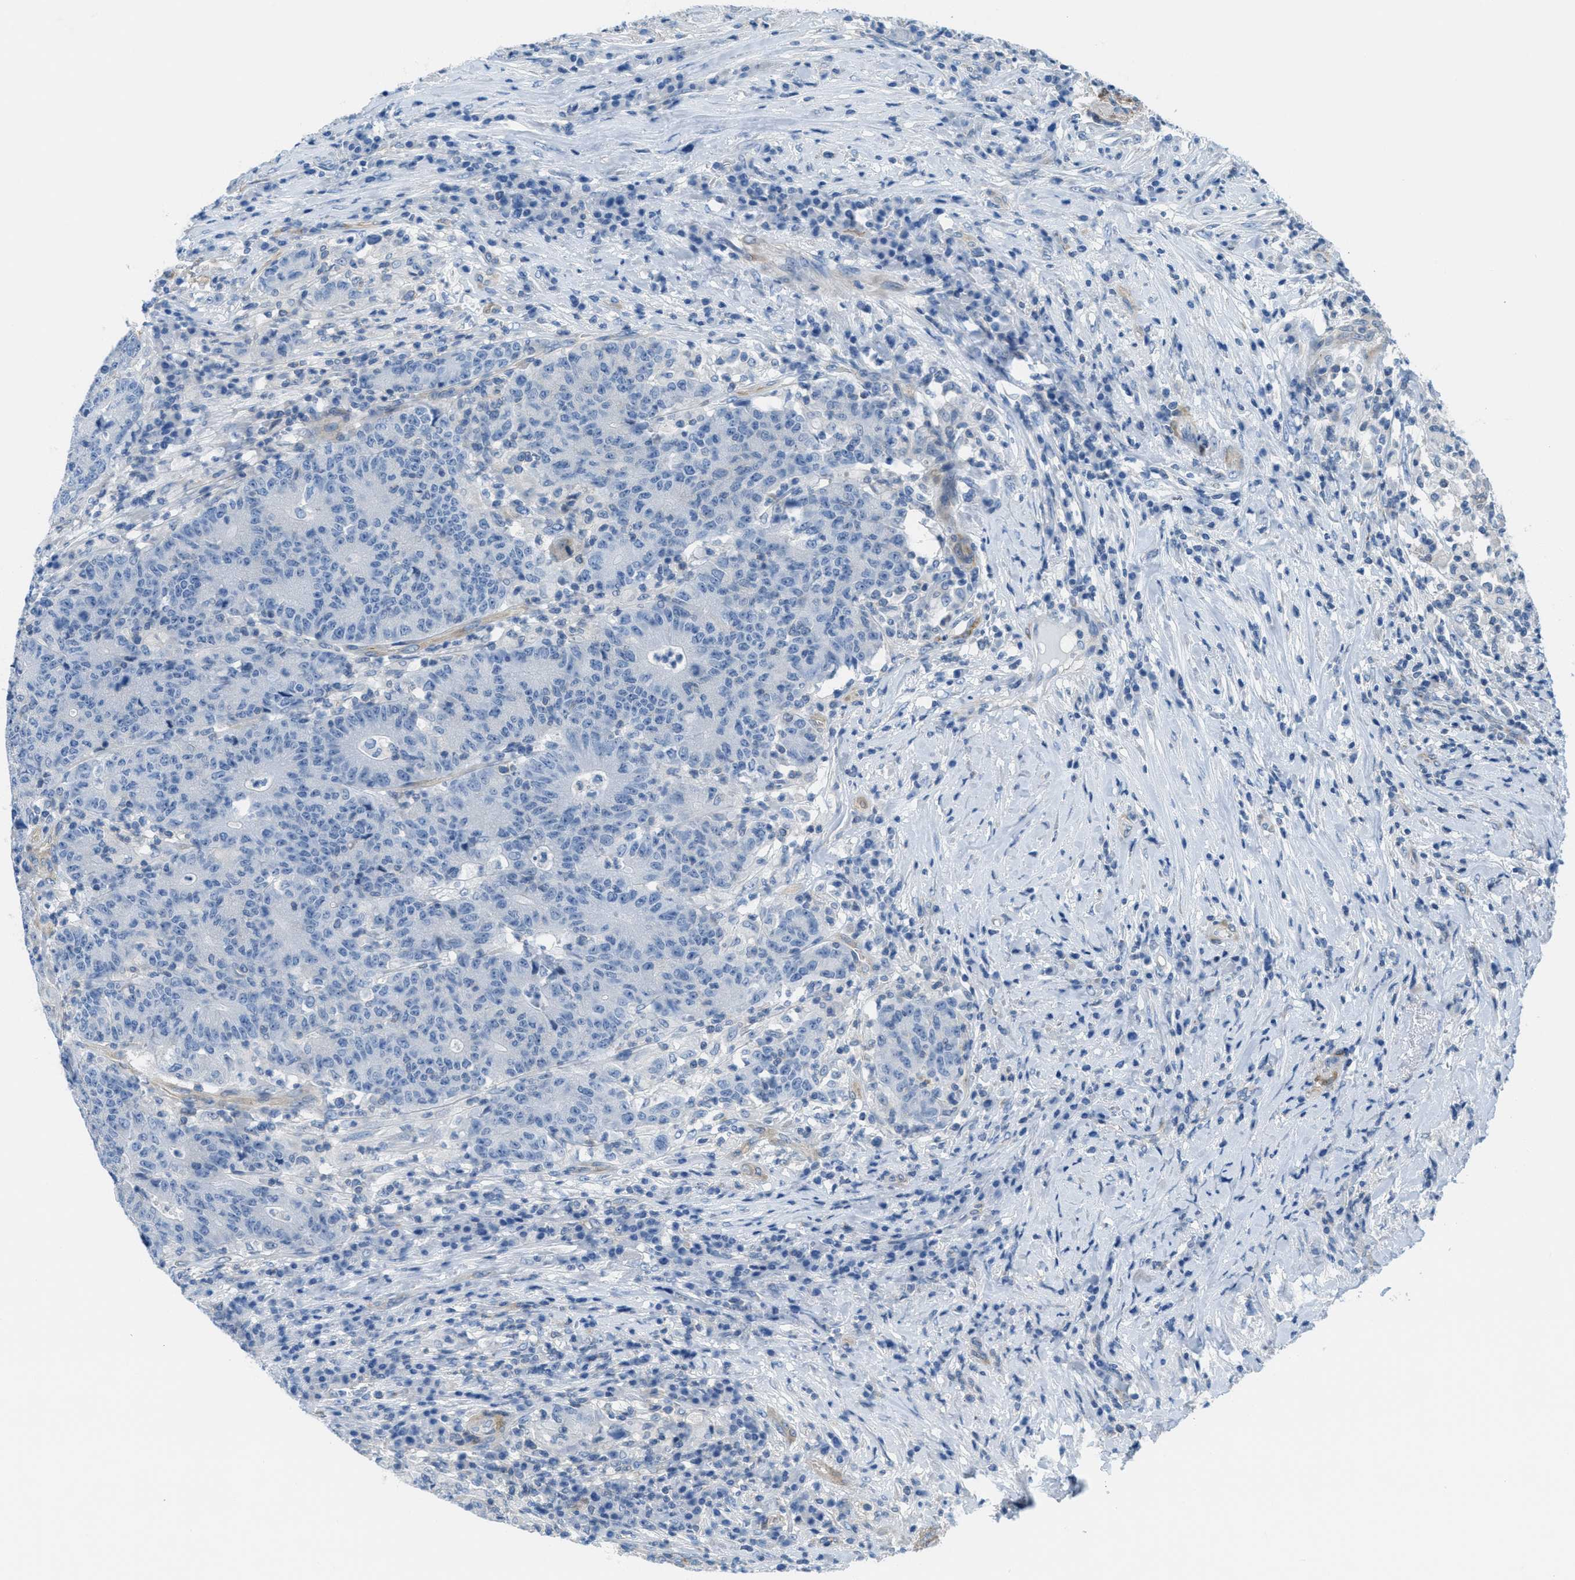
{"staining": {"intensity": "negative", "quantity": "none", "location": "none"}, "tissue": "colorectal cancer", "cell_type": "Tumor cells", "image_type": "cancer", "snomed": [{"axis": "morphology", "description": "Normal tissue, NOS"}, {"axis": "morphology", "description": "Adenocarcinoma, NOS"}, {"axis": "topography", "description": "Colon"}], "caption": "This is an immunohistochemistry (IHC) histopathology image of human adenocarcinoma (colorectal). There is no positivity in tumor cells.", "gene": "MAPRE2", "patient": {"sex": "female", "age": 75}}